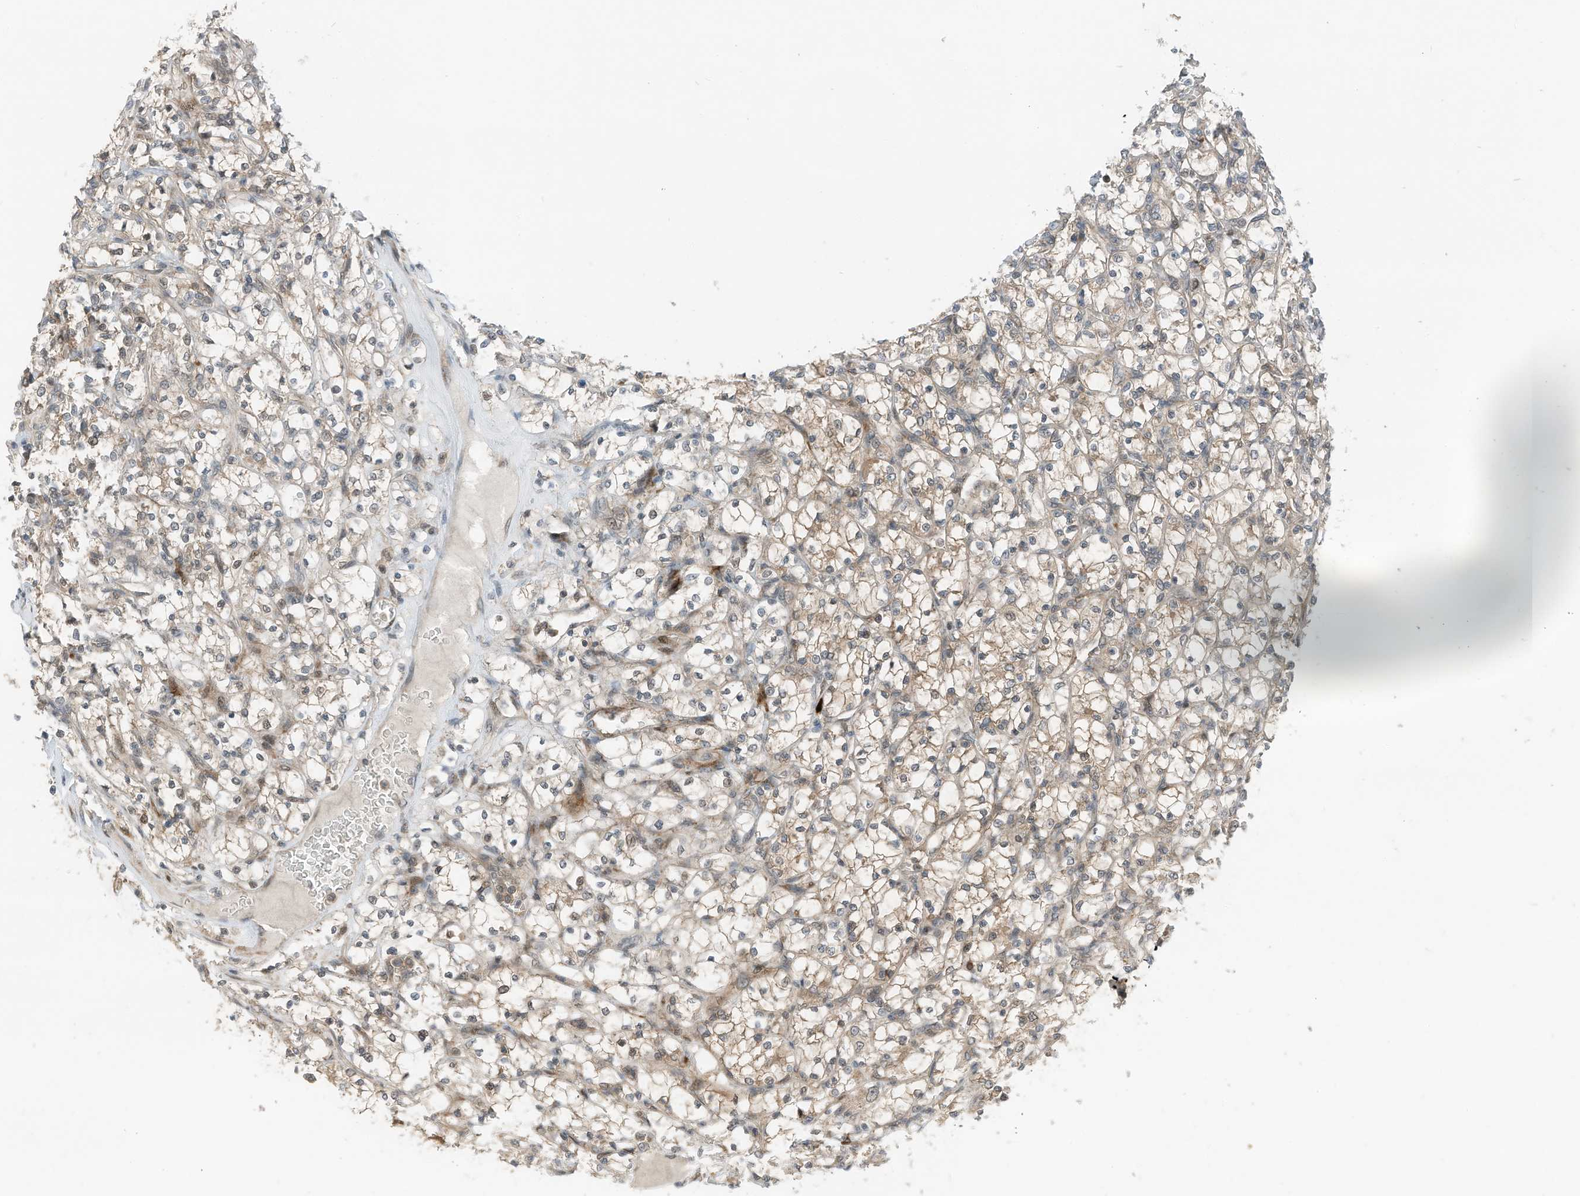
{"staining": {"intensity": "moderate", "quantity": ">75%", "location": "cytoplasmic/membranous"}, "tissue": "renal cancer", "cell_type": "Tumor cells", "image_type": "cancer", "snomed": [{"axis": "morphology", "description": "Adenocarcinoma, NOS"}, {"axis": "topography", "description": "Kidney"}], "caption": "Protein analysis of adenocarcinoma (renal) tissue reveals moderate cytoplasmic/membranous staining in approximately >75% of tumor cells.", "gene": "RMND1", "patient": {"sex": "female", "age": 69}}